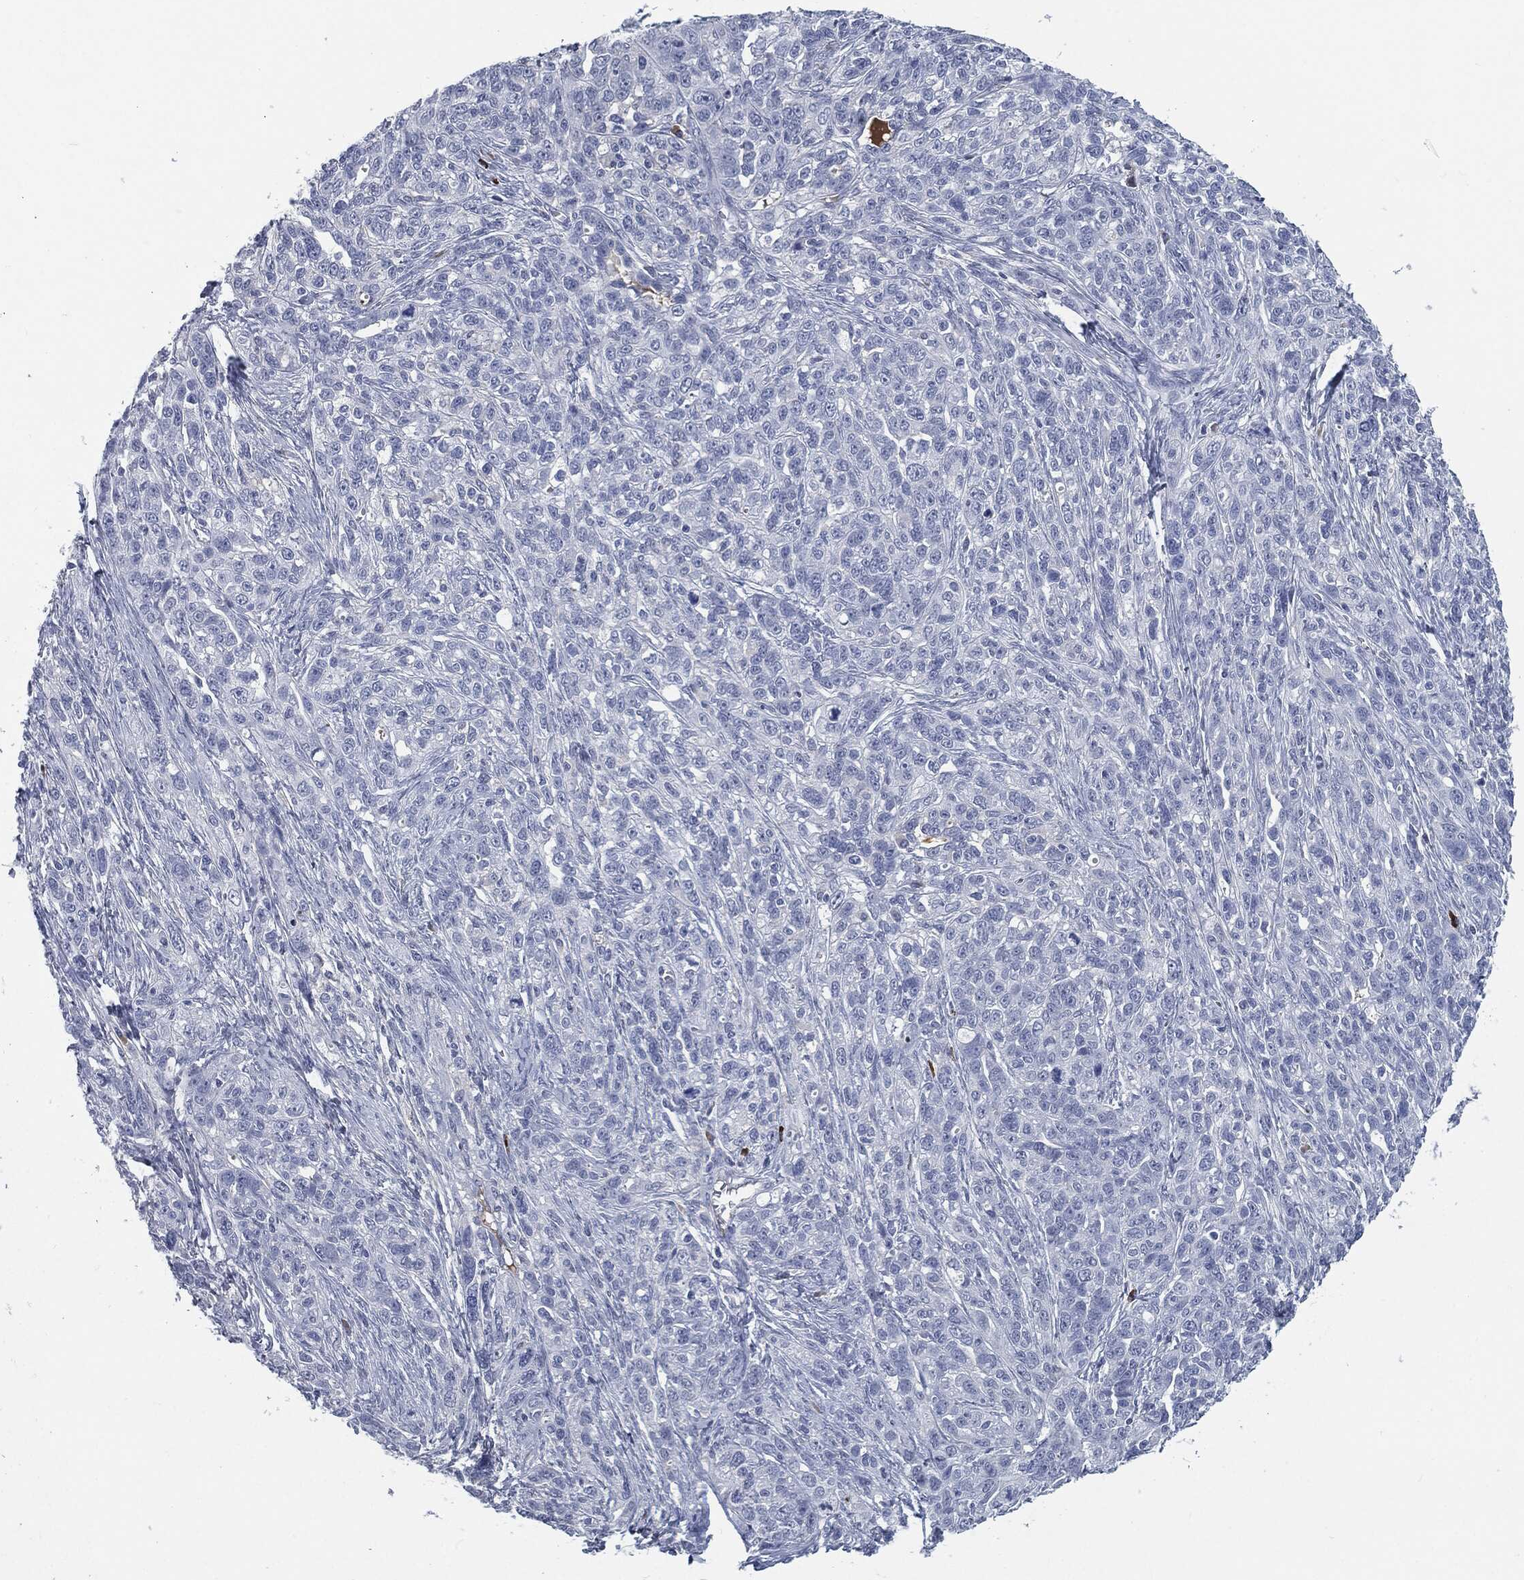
{"staining": {"intensity": "negative", "quantity": "none", "location": "none"}, "tissue": "ovarian cancer", "cell_type": "Tumor cells", "image_type": "cancer", "snomed": [{"axis": "morphology", "description": "Cystadenocarcinoma, serous, NOS"}, {"axis": "topography", "description": "Ovary"}], "caption": "Tumor cells show no significant staining in serous cystadenocarcinoma (ovarian). (DAB immunohistochemistry (IHC), high magnification).", "gene": "MST1", "patient": {"sex": "female", "age": 71}}